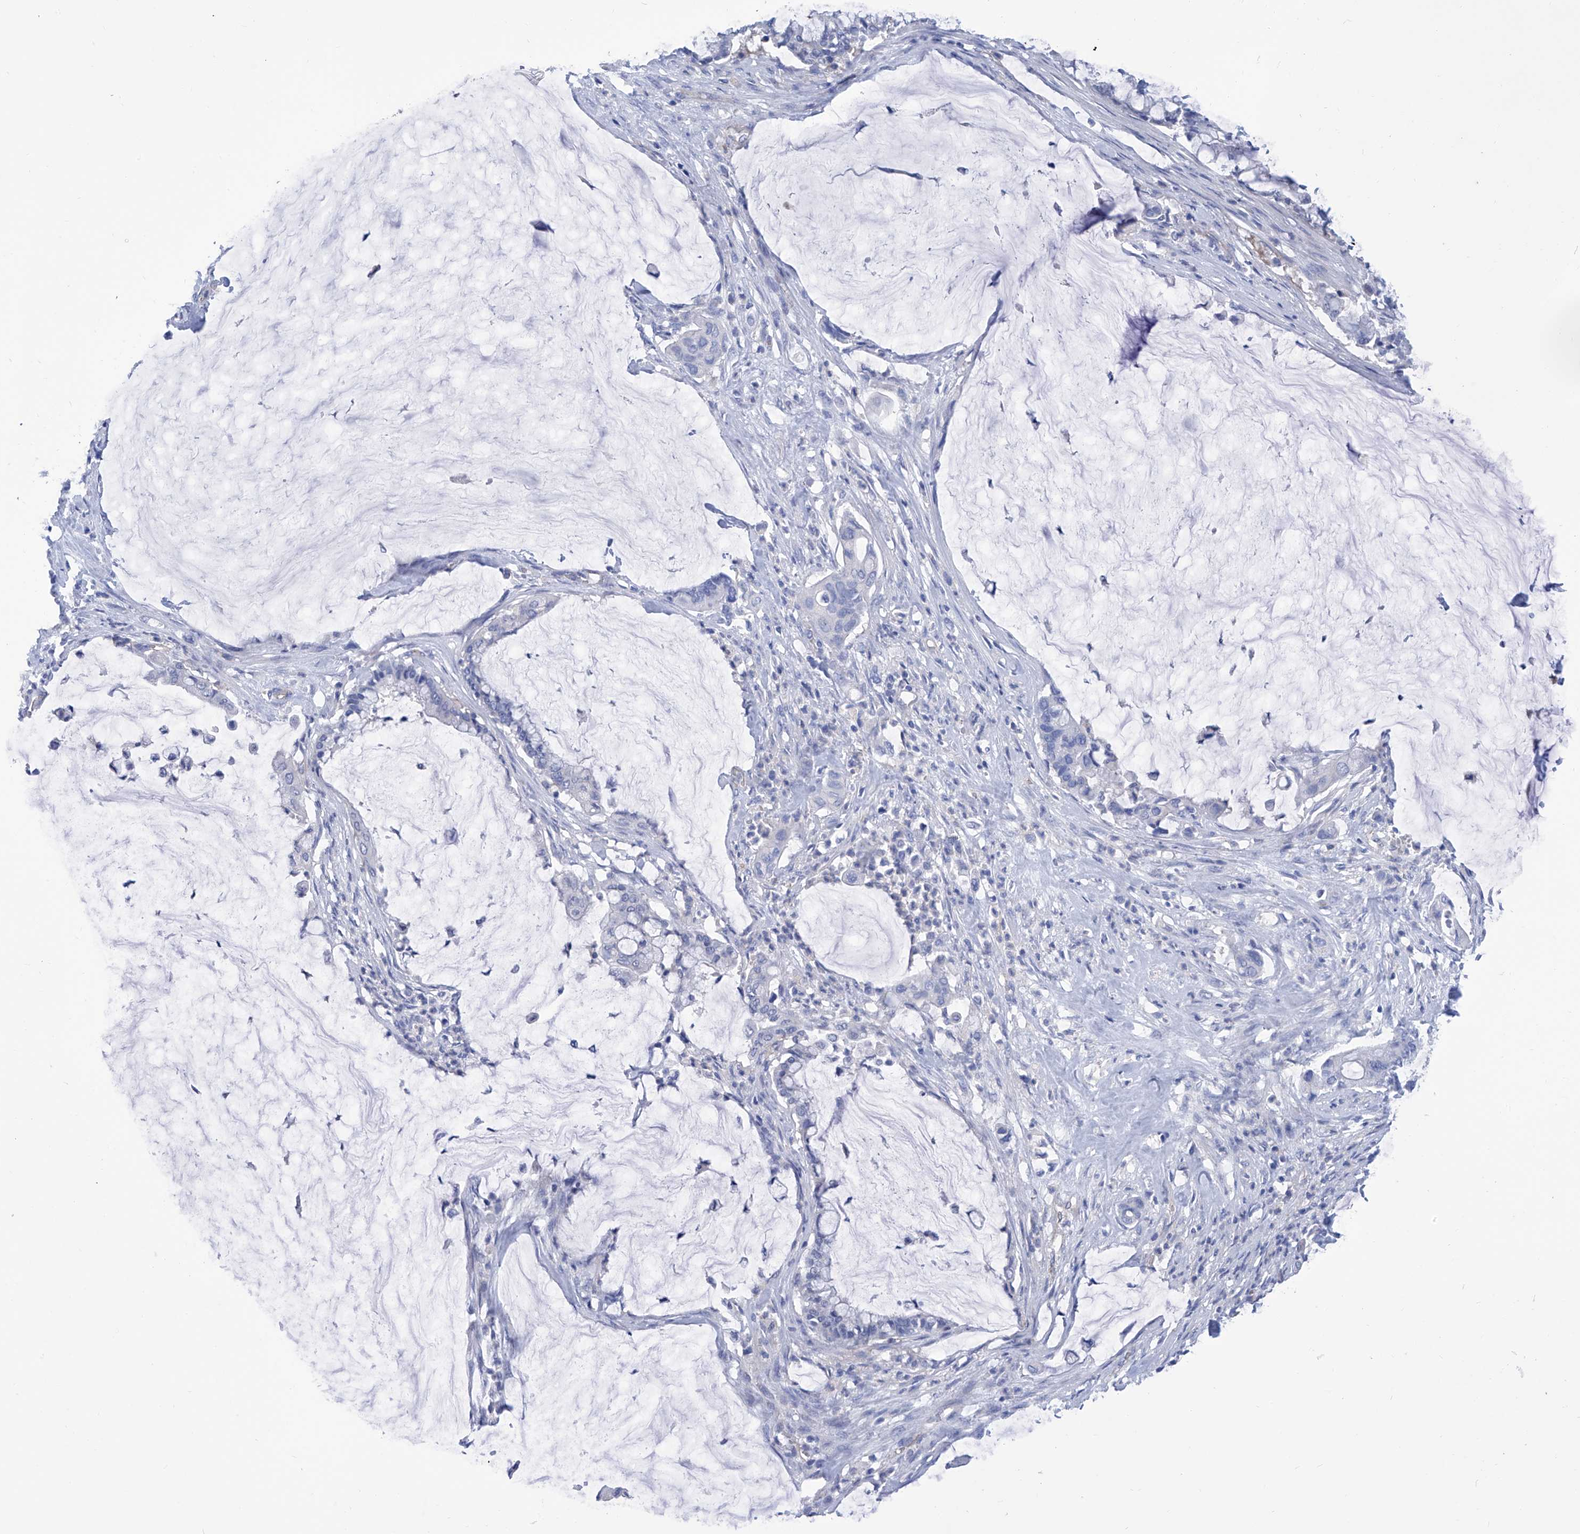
{"staining": {"intensity": "negative", "quantity": "none", "location": "none"}, "tissue": "pancreatic cancer", "cell_type": "Tumor cells", "image_type": "cancer", "snomed": [{"axis": "morphology", "description": "Adenocarcinoma, NOS"}, {"axis": "topography", "description": "Pancreas"}], "caption": "Protein analysis of pancreatic cancer (adenocarcinoma) reveals no significant staining in tumor cells.", "gene": "SMS", "patient": {"sex": "male", "age": 41}}